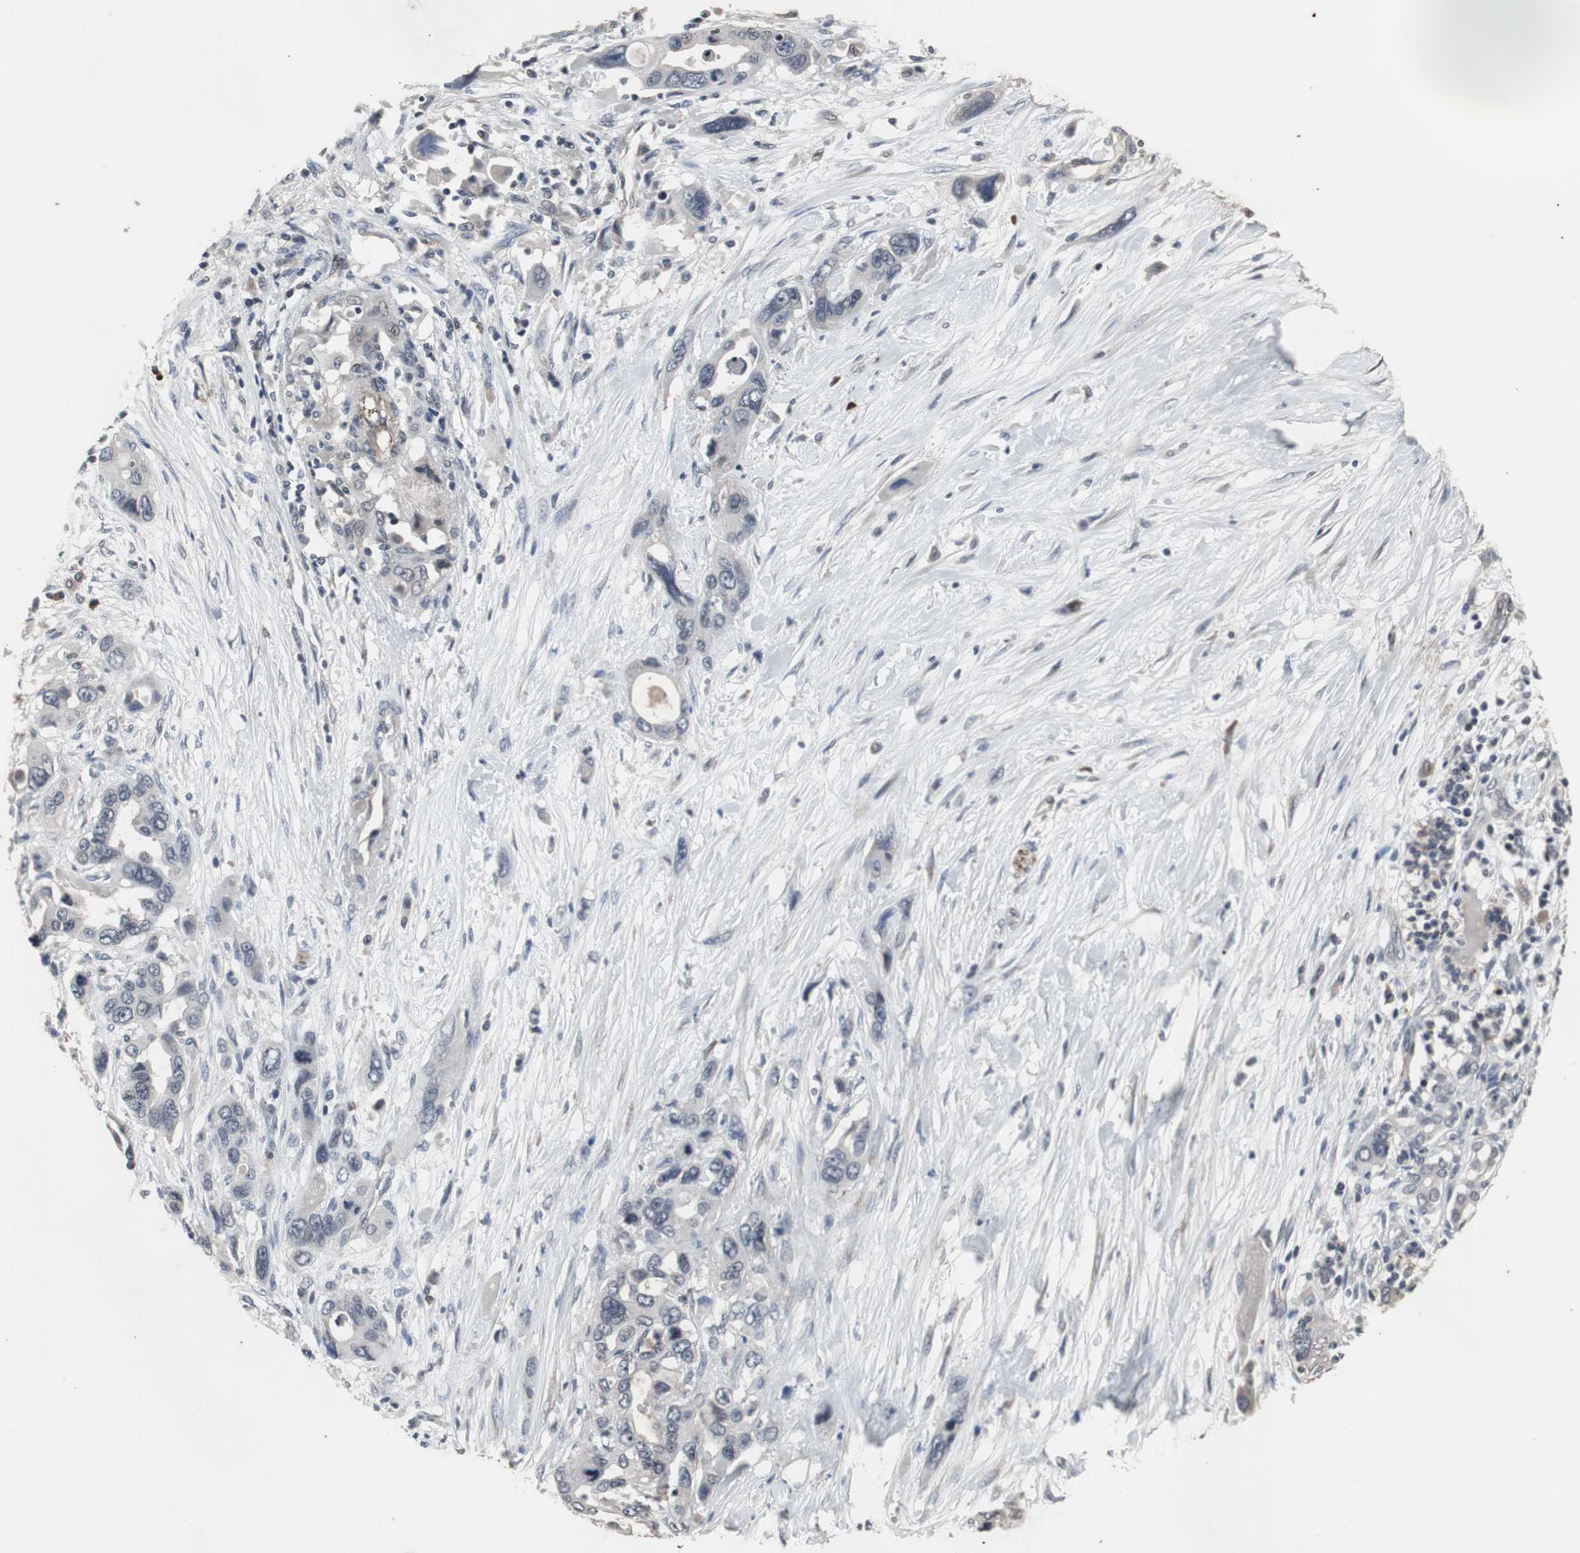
{"staining": {"intensity": "negative", "quantity": "none", "location": "none"}, "tissue": "pancreatic cancer", "cell_type": "Tumor cells", "image_type": "cancer", "snomed": [{"axis": "morphology", "description": "Adenocarcinoma, NOS"}, {"axis": "topography", "description": "Pancreas"}], "caption": "Immunohistochemistry of human pancreatic adenocarcinoma displays no staining in tumor cells.", "gene": "CRADD", "patient": {"sex": "male", "age": 46}}